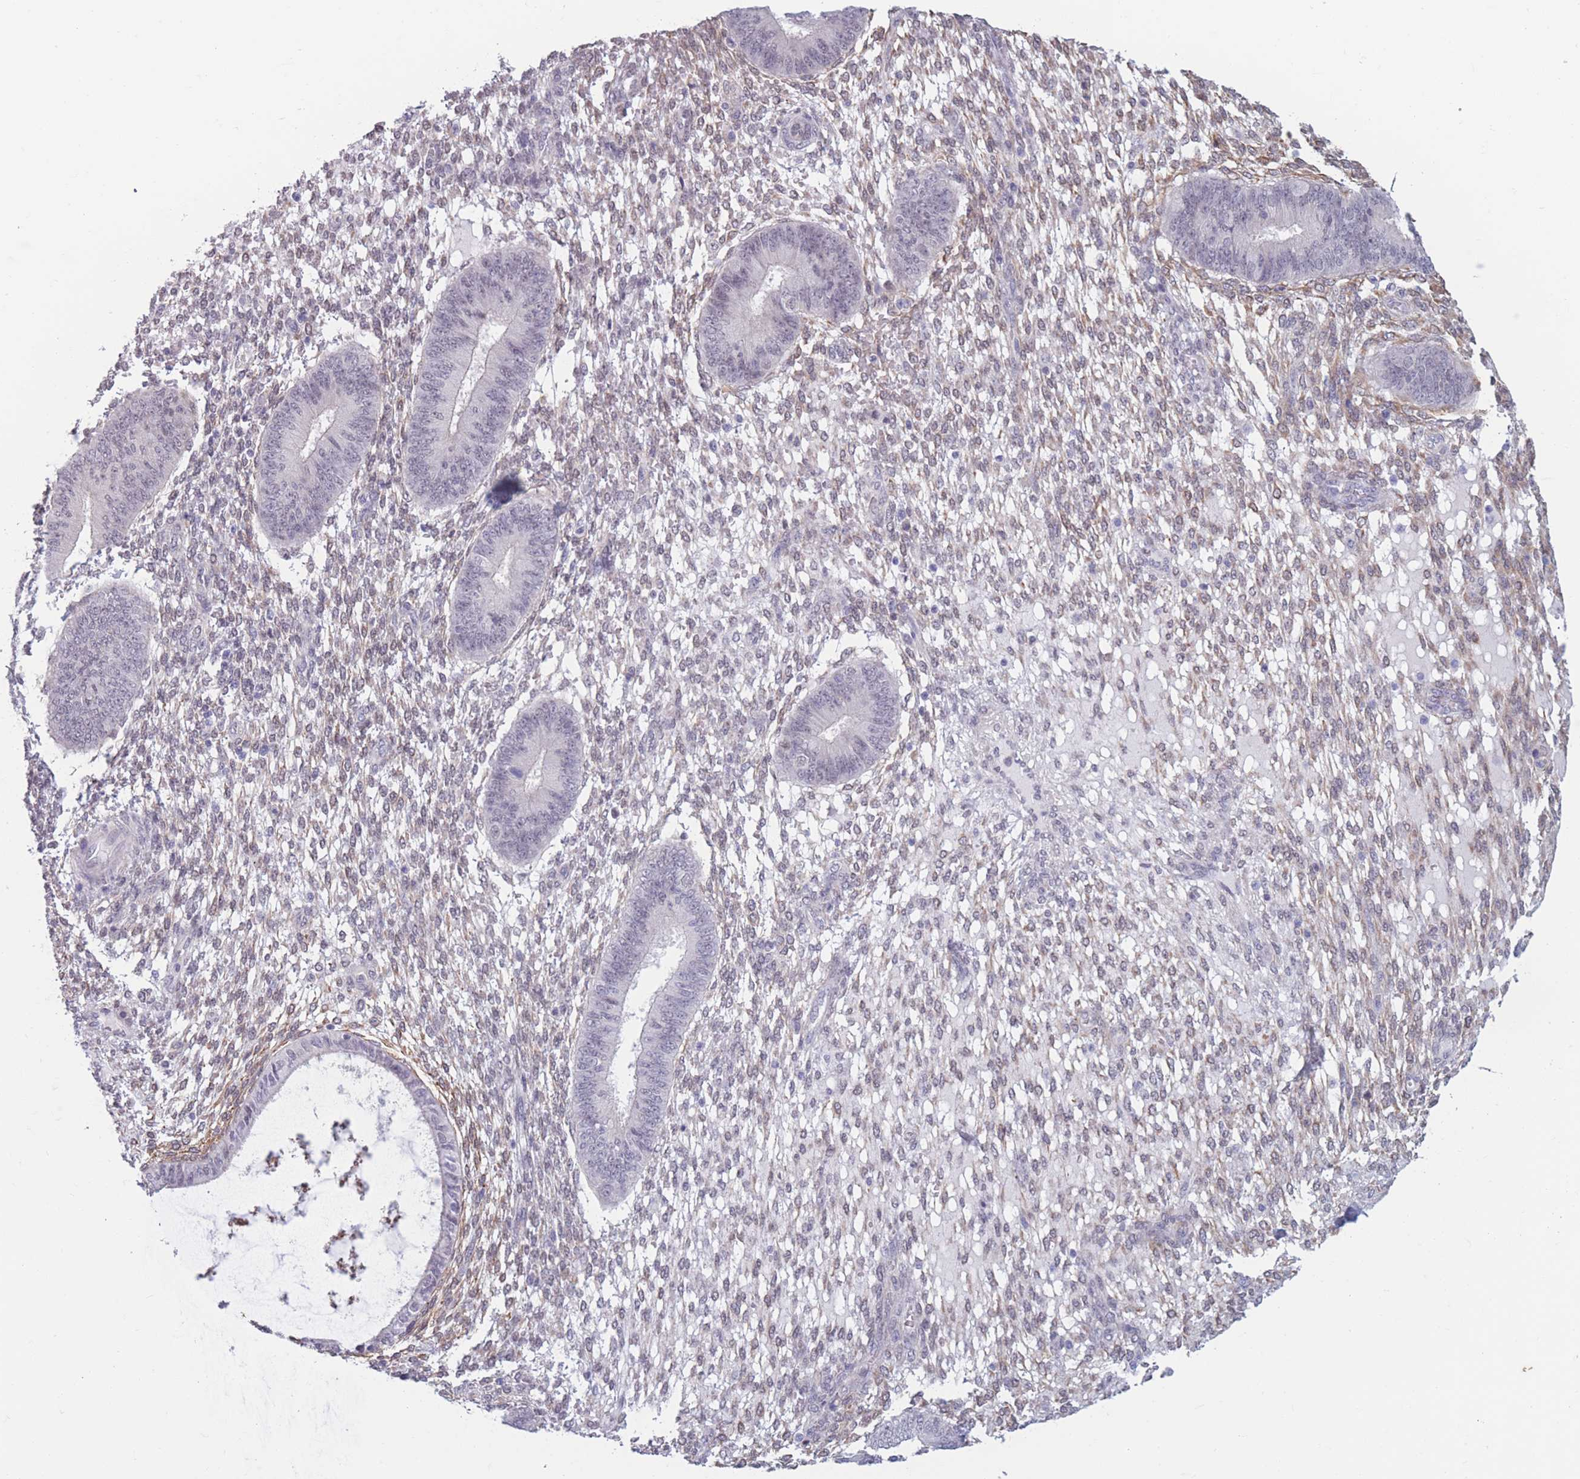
{"staining": {"intensity": "negative", "quantity": "none", "location": "none"}, "tissue": "endometrium", "cell_type": "Cells in endometrial stroma", "image_type": "normal", "snomed": [{"axis": "morphology", "description": "Normal tissue, NOS"}, {"axis": "topography", "description": "Endometrium"}], "caption": "The histopathology image reveals no significant positivity in cells in endometrial stroma of endometrium.", "gene": "PODXL", "patient": {"sex": "female", "age": 49}}